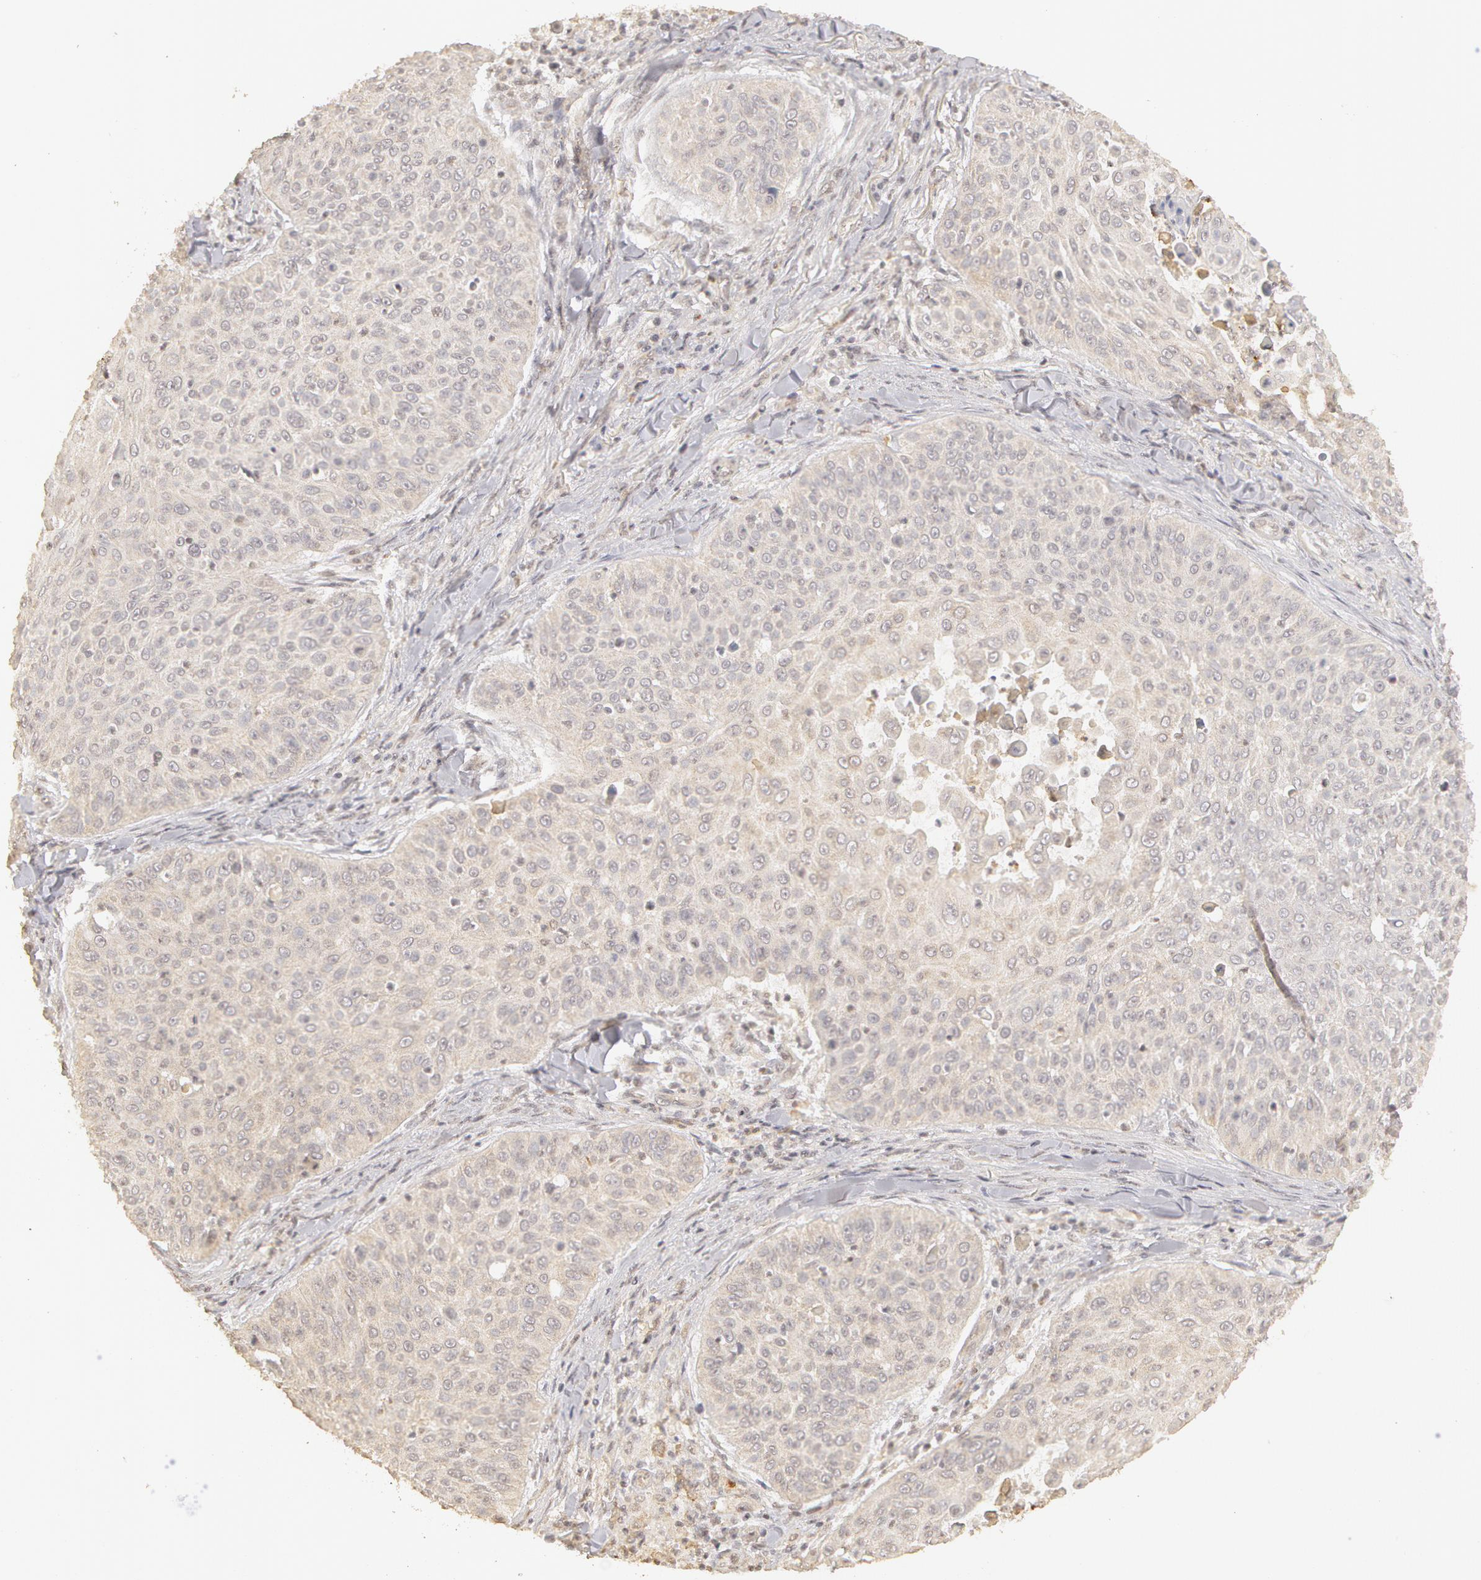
{"staining": {"intensity": "weak", "quantity": ">75%", "location": "cytoplasmic/membranous"}, "tissue": "skin cancer", "cell_type": "Tumor cells", "image_type": "cancer", "snomed": [{"axis": "morphology", "description": "Squamous cell carcinoma, NOS"}, {"axis": "topography", "description": "Skin"}], "caption": "Skin squamous cell carcinoma stained with immunohistochemistry demonstrates weak cytoplasmic/membranous staining in about >75% of tumor cells.", "gene": "ADAM10", "patient": {"sex": "male", "age": 82}}